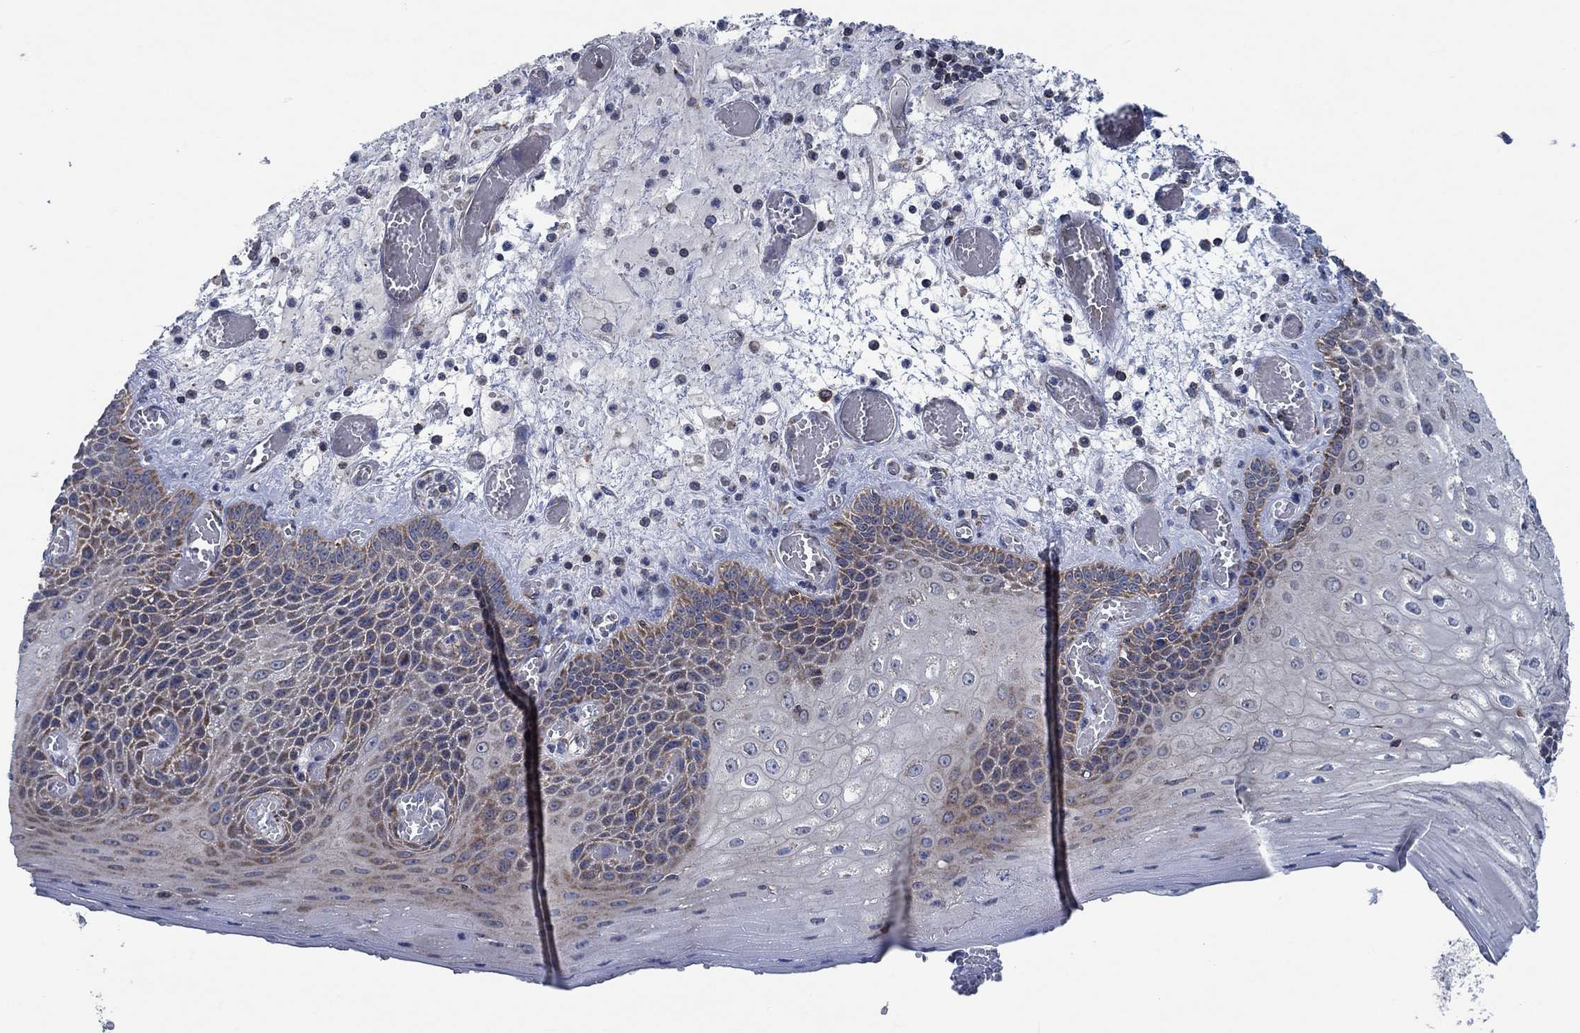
{"staining": {"intensity": "moderate", "quantity": "<25%", "location": "cytoplasmic/membranous"}, "tissue": "esophagus", "cell_type": "Squamous epithelial cells", "image_type": "normal", "snomed": [{"axis": "morphology", "description": "Normal tissue, NOS"}, {"axis": "topography", "description": "Esophagus"}], "caption": "Immunohistochemical staining of normal human esophagus displays low levels of moderate cytoplasmic/membranous expression in about <25% of squamous epithelial cells. The protein is stained brown, and the nuclei are stained in blue (DAB (3,3'-diaminobenzidine) IHC with brightfield microscopy, high magnification).", "gene": "STXBP6", "patient": {"sex": "male", "age": 58}}